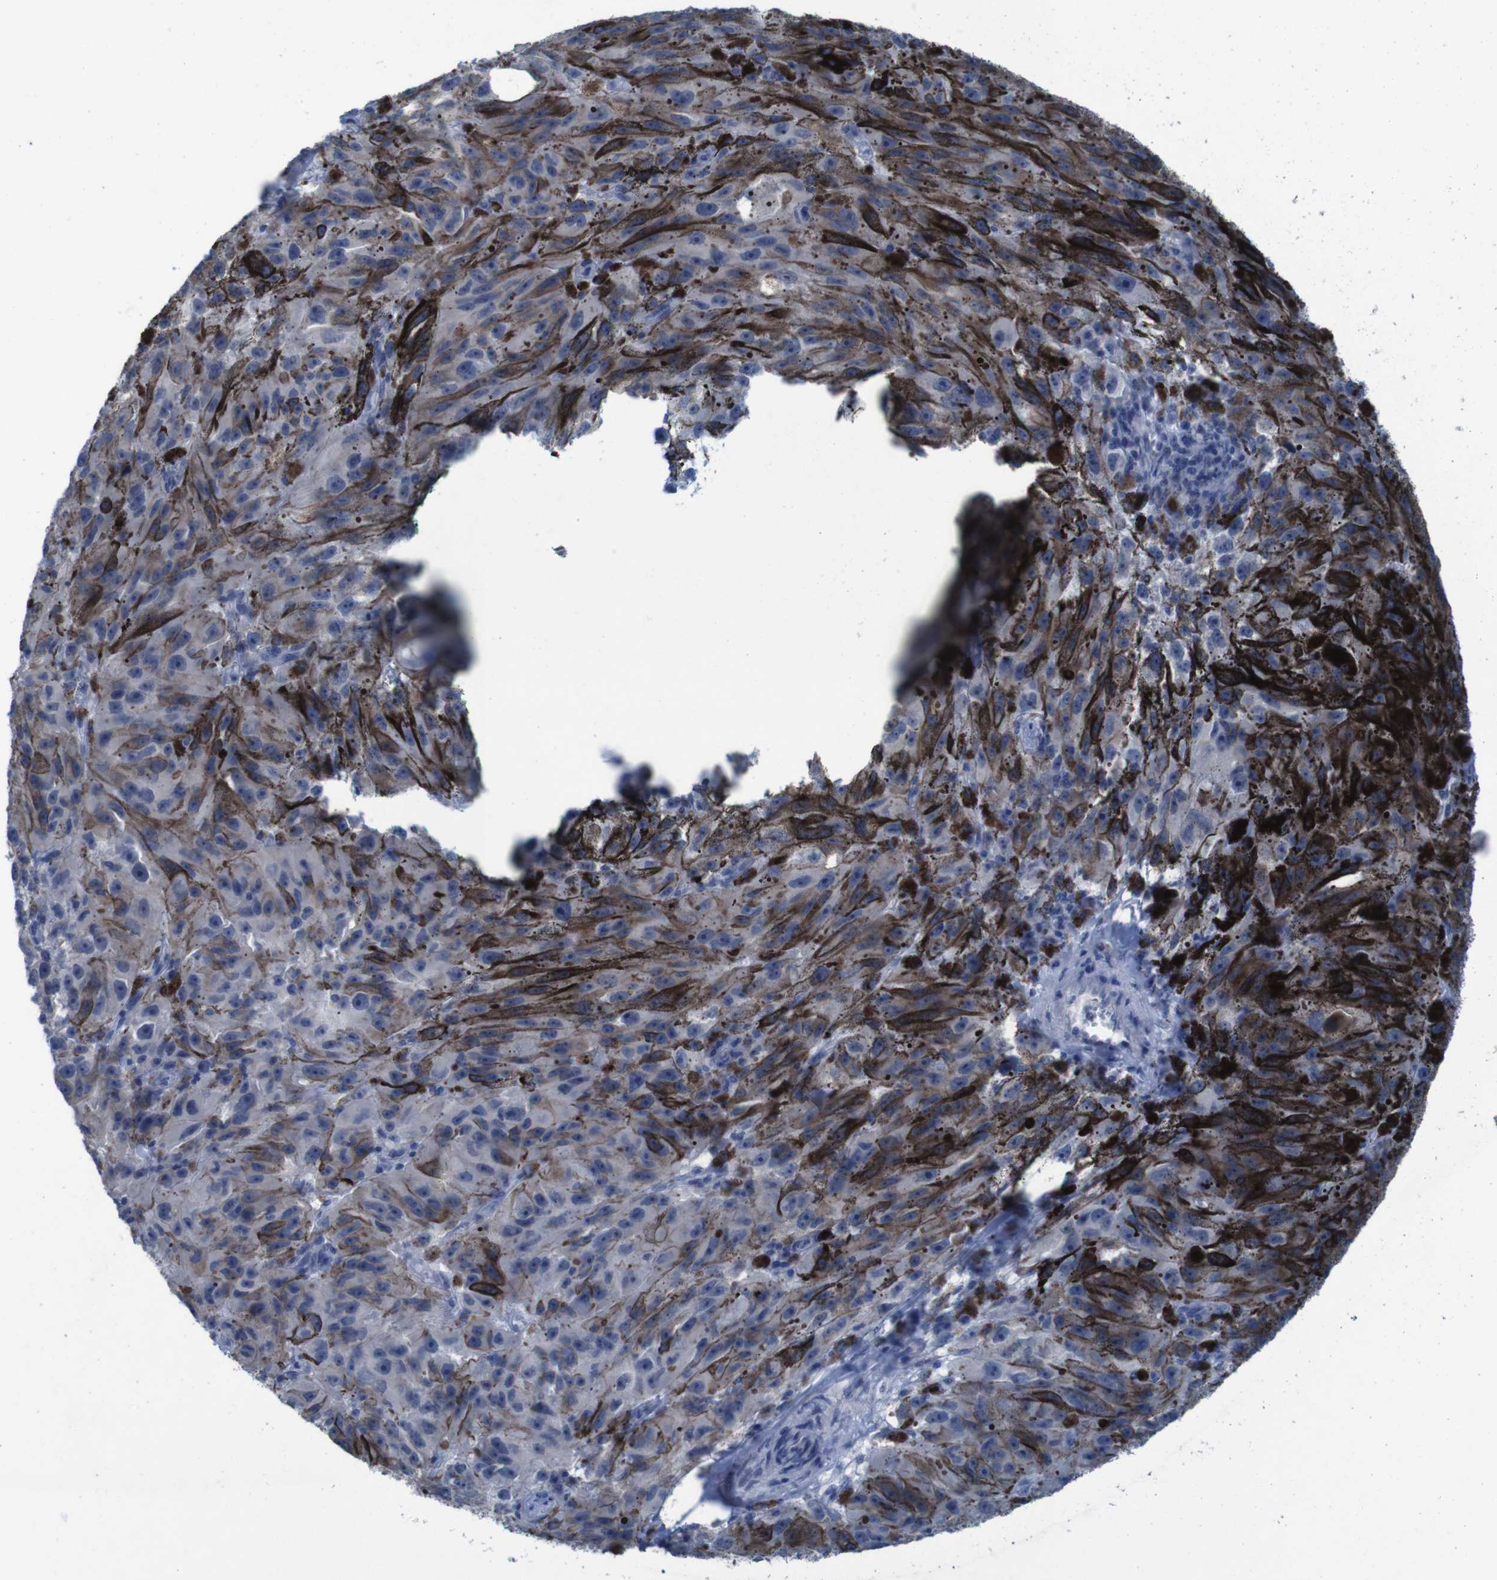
{"staining": {"intensity": "negative", "quantity": "none", "location": "none"}, "tissue": "melanoma", "cell_type": "Tumor cells", "image_type": "cancer", "snomed": [{"axis": "morphology", "description": "Malignant melanoma, NOS"}, {"axis": "topography", "description": "Skin"}], "caption": "This is an immunohistochemistry (IHC) histopathology image of malignant melanoma. There is no positivity in tumor cells.", "gene": "CLDN18", "patient": {"sex": "female", "age": 104}}